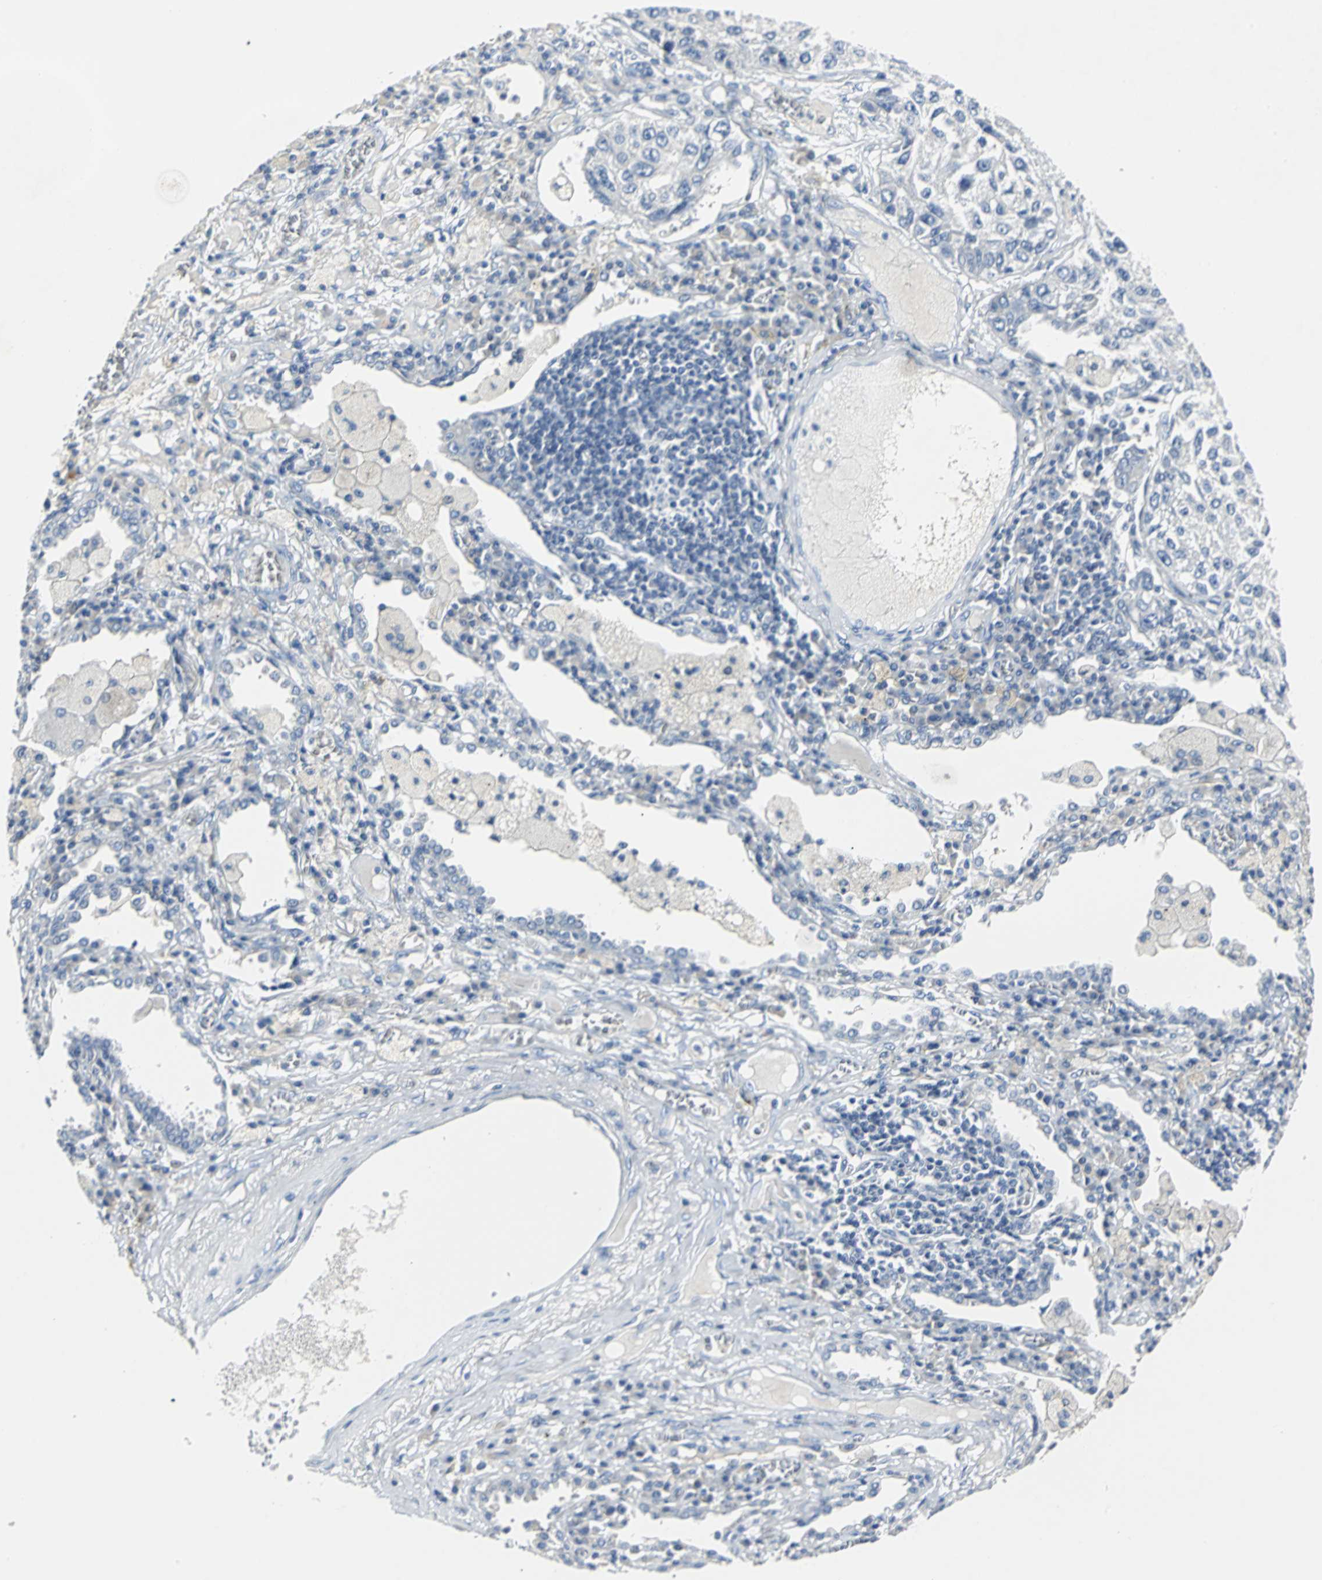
{"staining": {"intensity": "negative", "quantity": "none", "location": "none"}, "tissue": "lung cancer", "cell_type": "Tumor cells", "image_type": "cancer", "snomed": [{"axis": "morphology", "description": "Squamous cell carcinoma, NOS"}, {"axis": "topography", "description": "Lung"}], "caption": "Tumor cells show no significant positivity in lung cancer (squamous cell carcinoma).", "gene": "RIPOR1", "patient": {"sex": "male", "age": 71}}